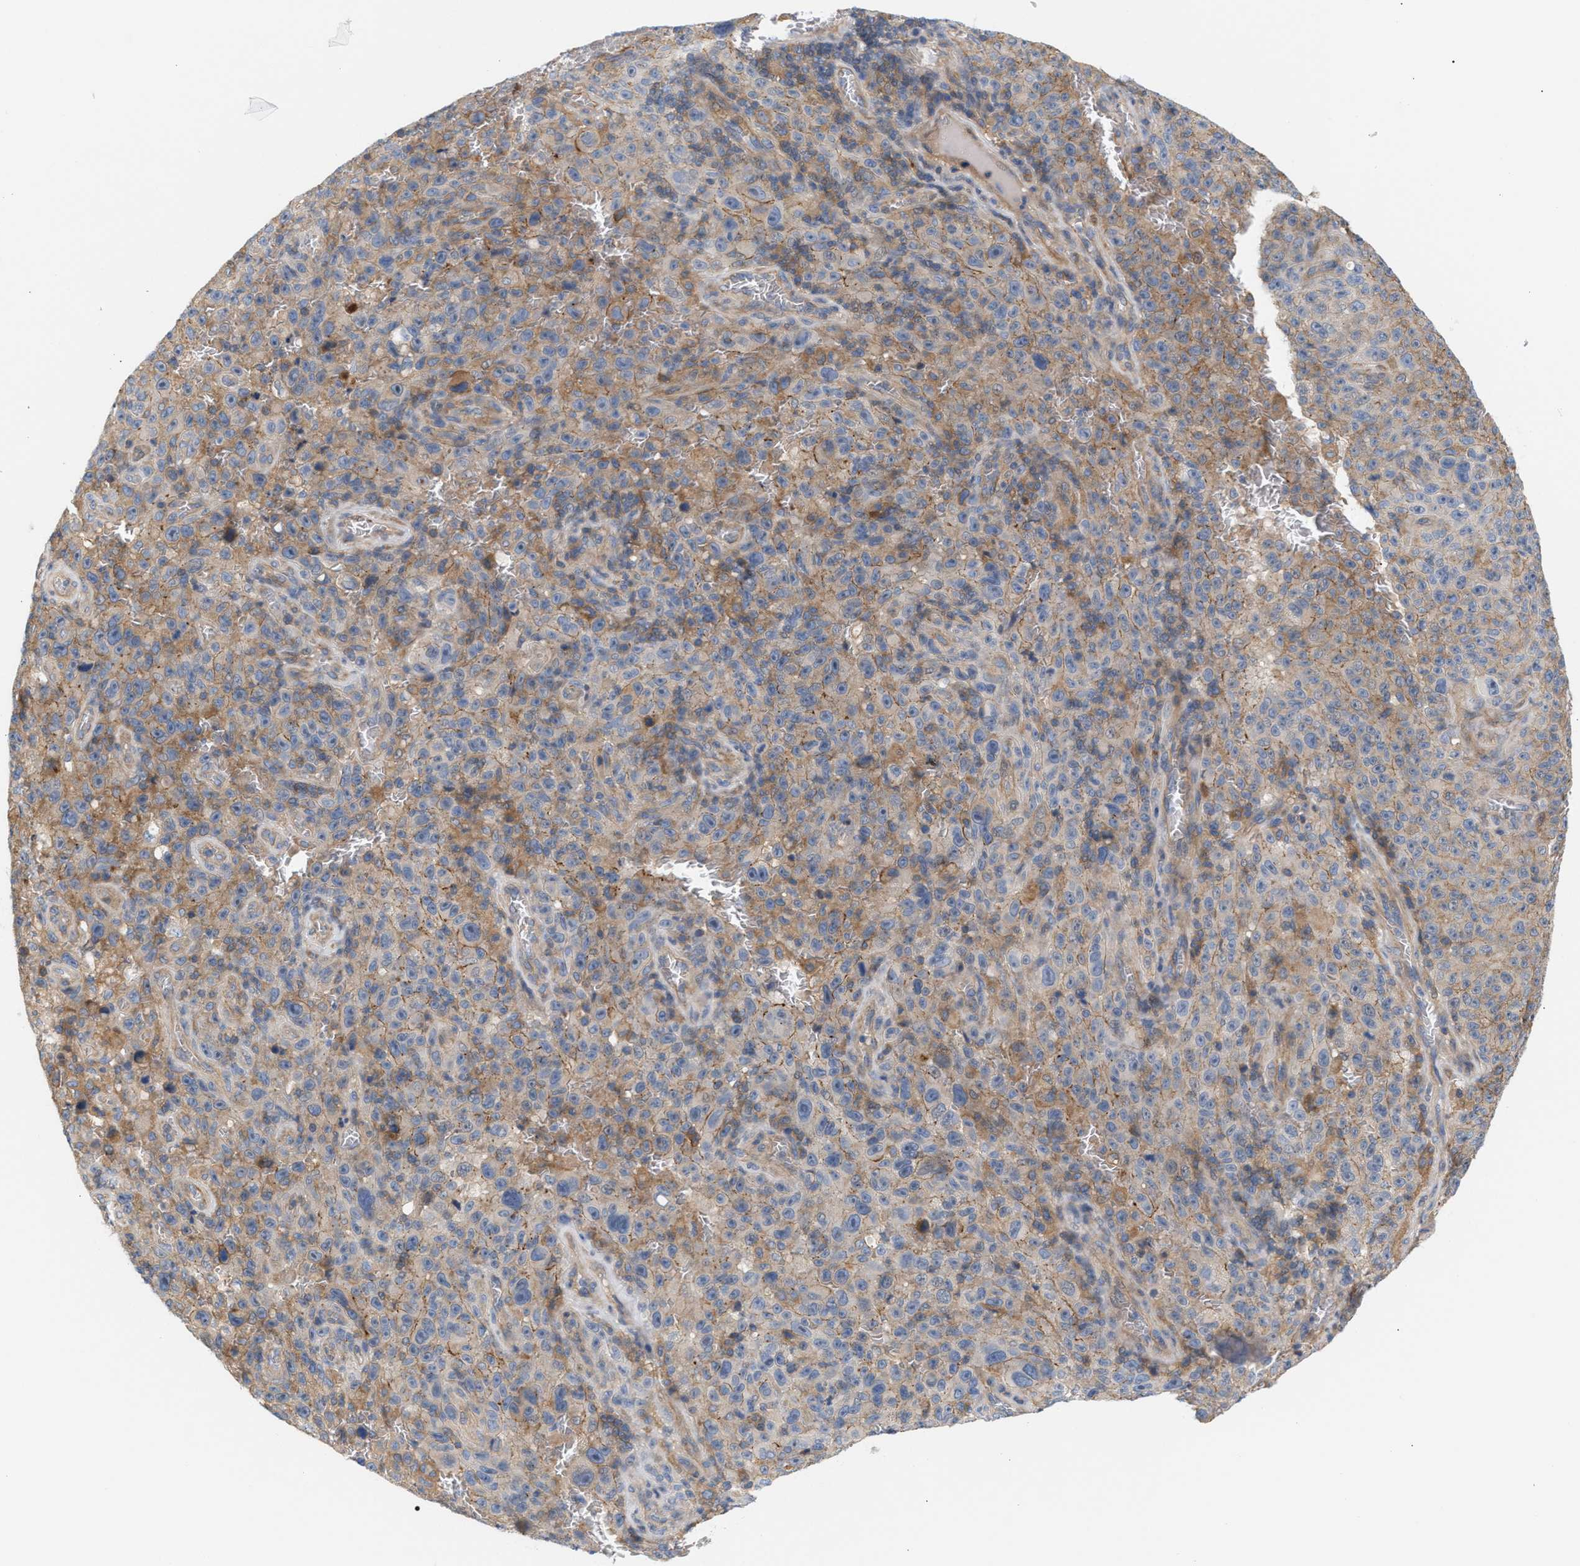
{"staining": {"intensity": "weak", "quantity": ">75%", "location": "cytoplasmic/membranous"}, "tissue": "melanoma", "cell_type": "Tumor cells", "image_type": "cancer", "snomed": [{"axis": "morphology", "description": "Malignant melanoma, NOS"}, {"axis": "topography", "description": "Skin"}], "caption": "Malignant melanoma stained with a protein marker reveals weak staining in tumor cells.", "gene": "LRCH1", "patient": {"sex": "female", "age": 82}}